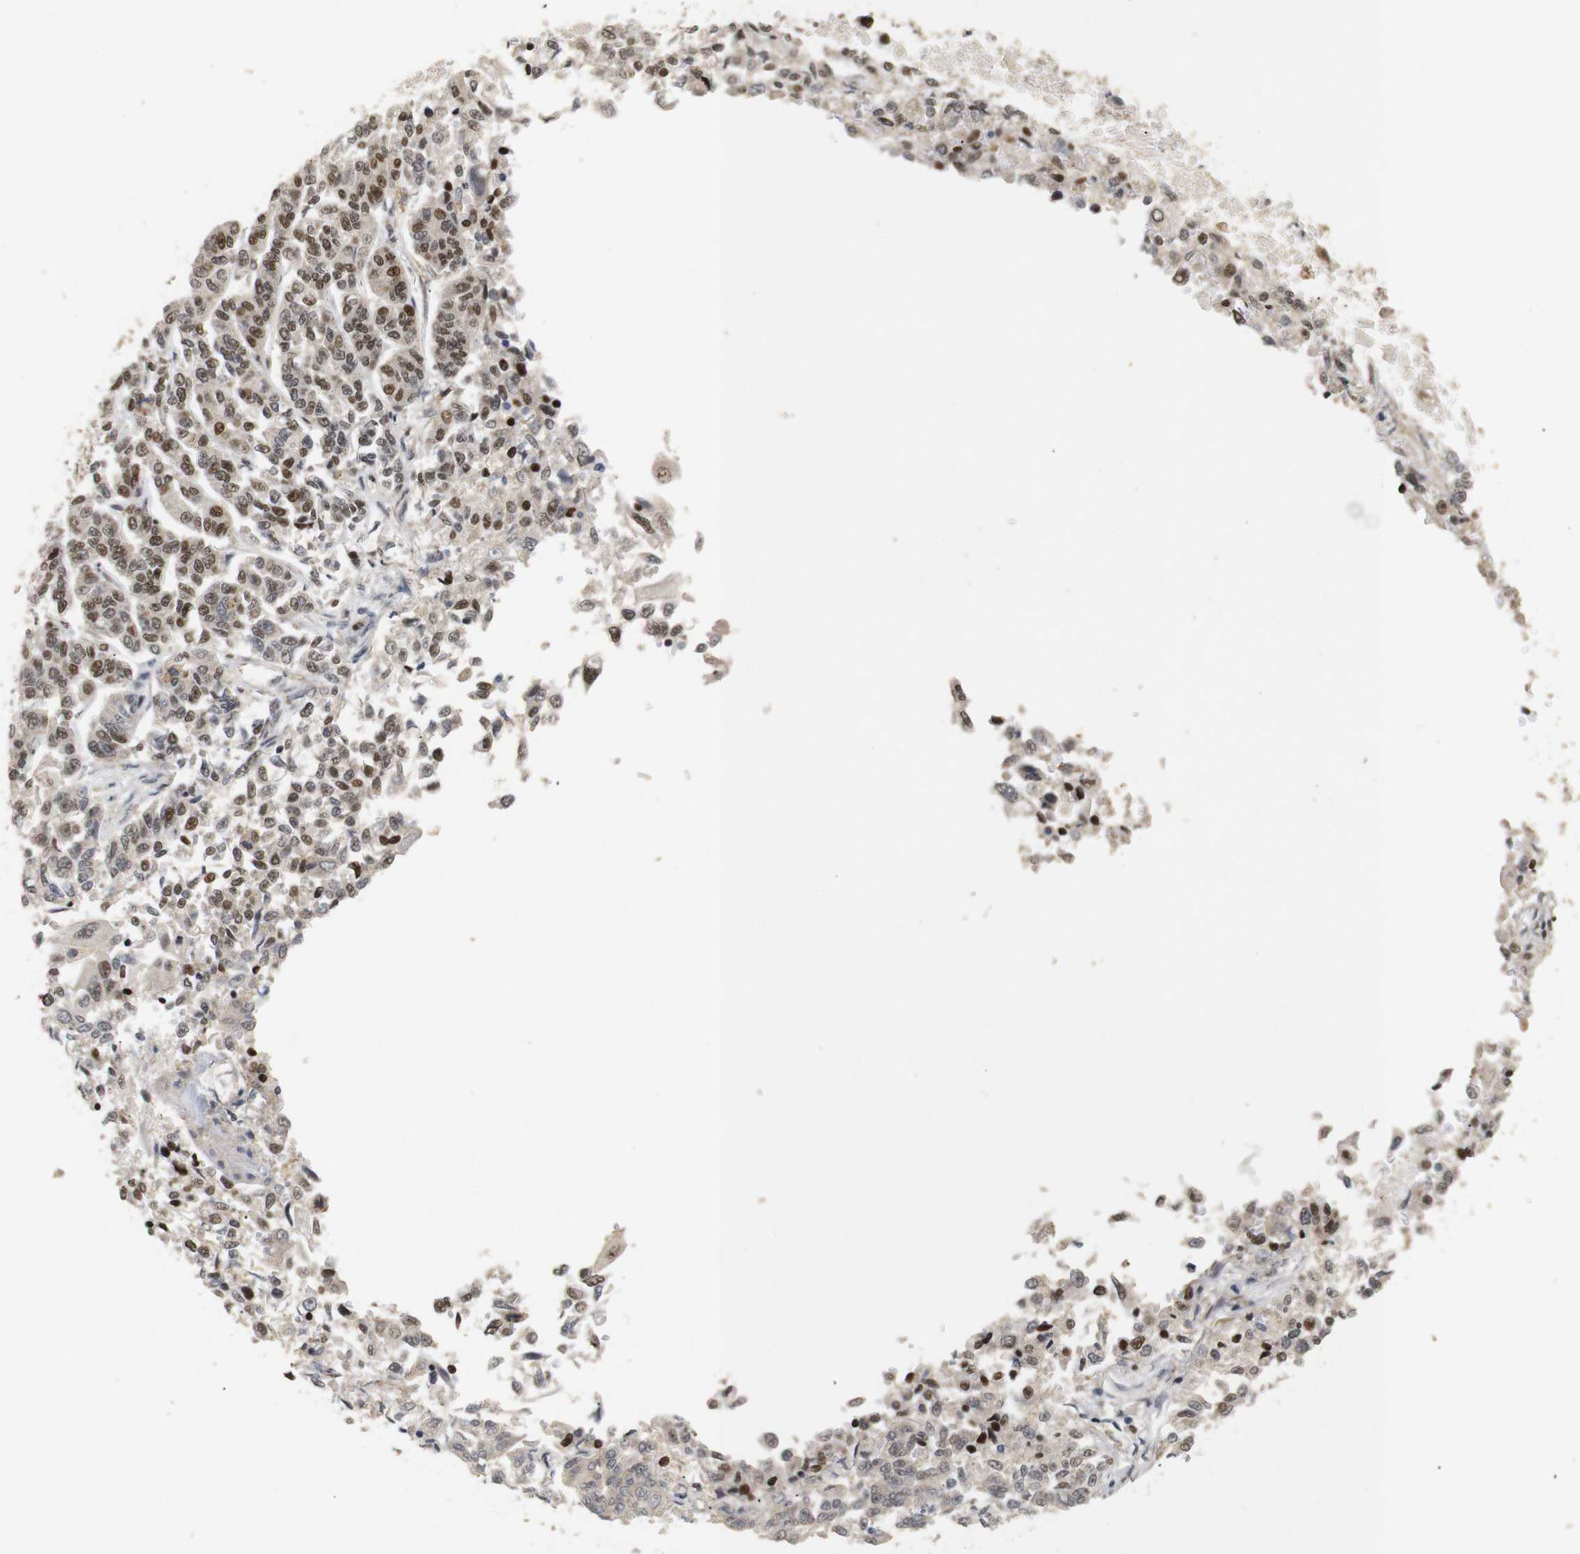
{"staining": {"intensity": "weak", "quantity": ">75%", "location": "cytoplasmic/membranous,nuclear"}, "tissue": "lung cancer", "cell_type": "Tumor cells", "image_type": "cancer", "snomed": [{"axis": "morphology", "description": "Adenocarcinoma, NOS"}, {"axis": "topography", "description": "Lung"}], "caption": "Brown immunohistochemical staining in human lung cancer (adenocarcinoma) reveals weak cytoplasmic/membranous and nuclear positivity in about >75% of tumor cells.", "gene": "PYM1", "patient": {"sex": "male", "age": 84}}